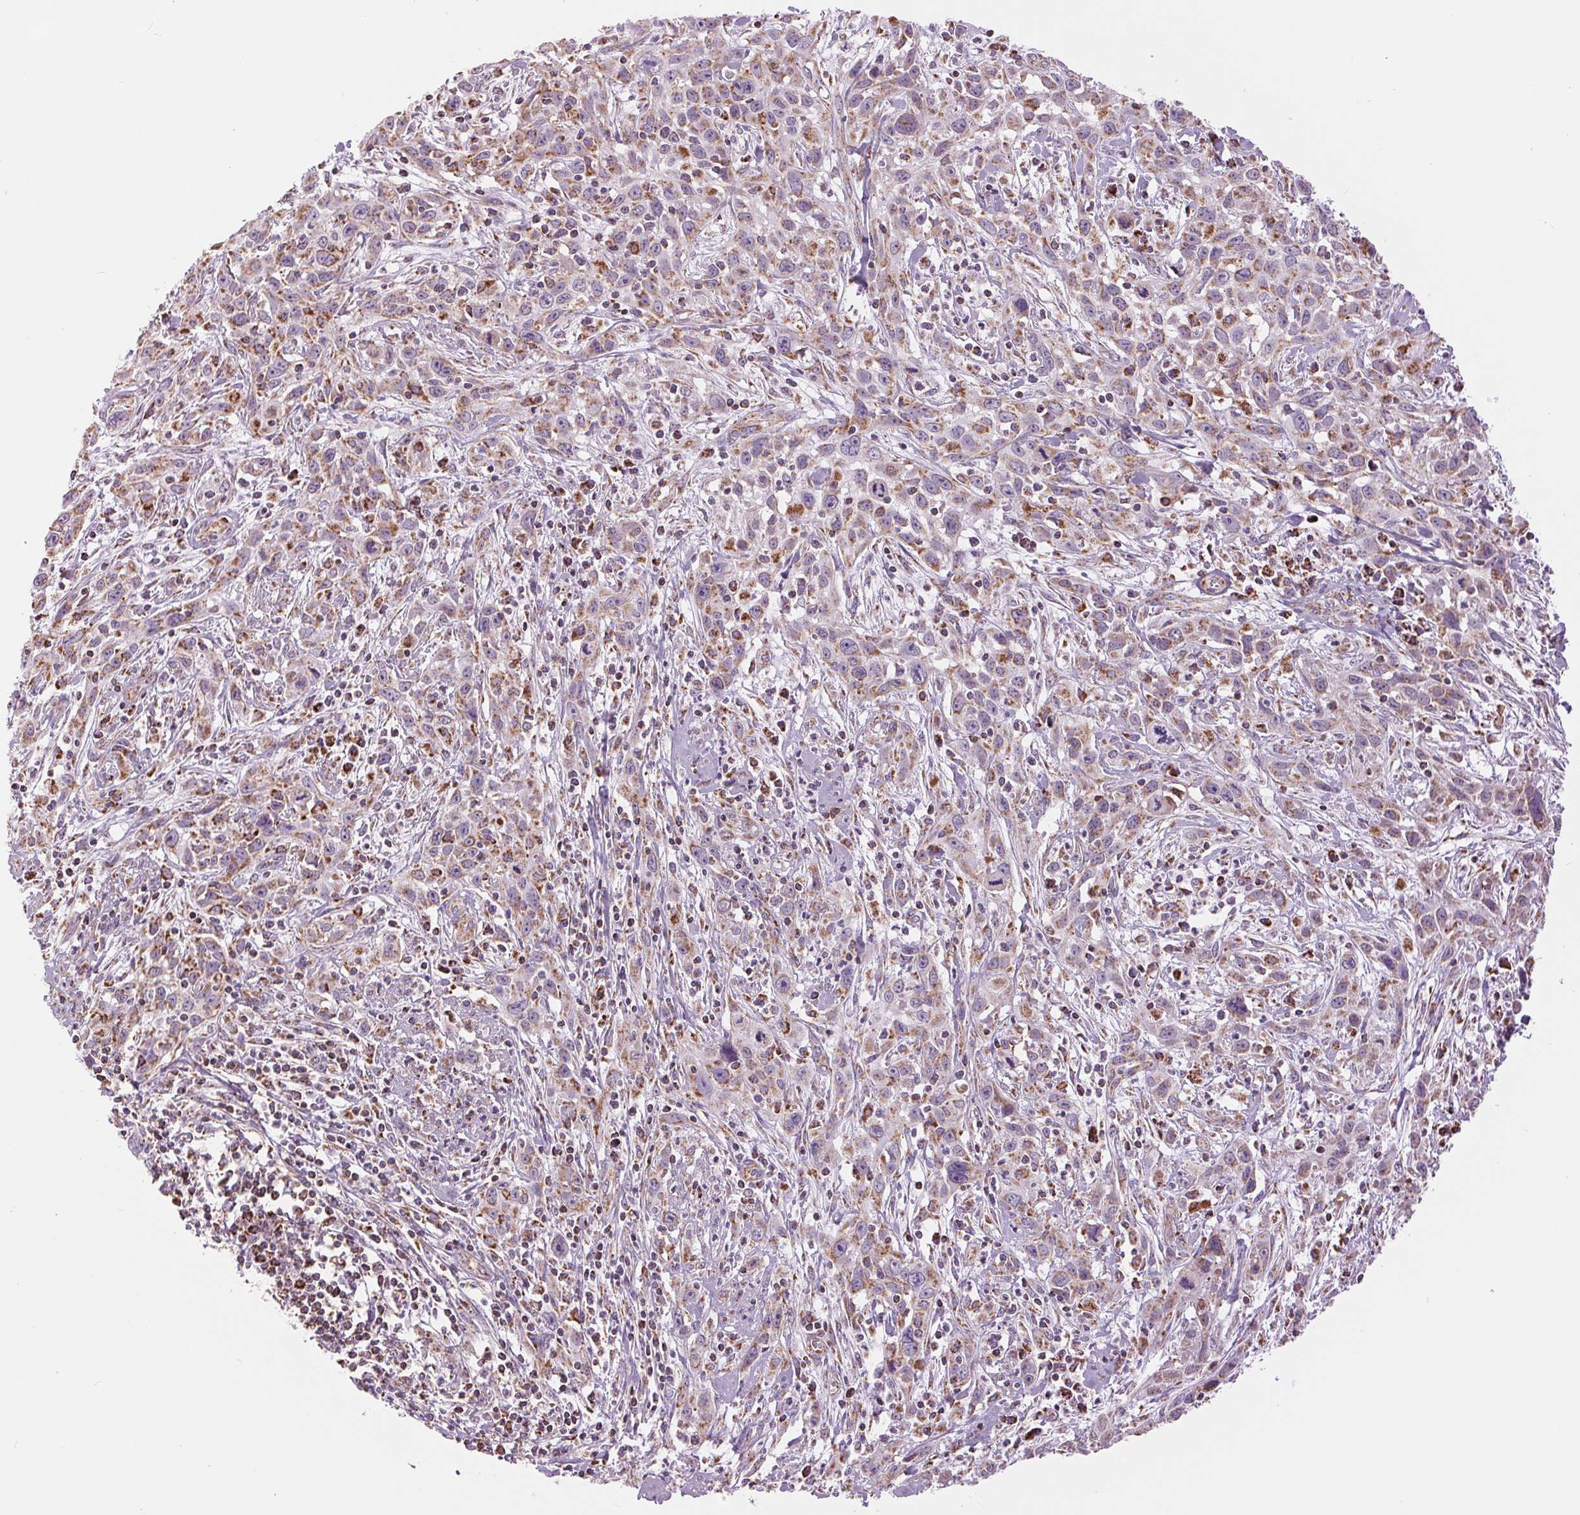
{"staining": {"intensity": "moderate", "quantity": ">75%", "location": "cytoplasmic/membranous"}, "tissue": "cervical cancer", "cell_type": "Tumor cells", "image_type": "cancer", "snomed": [{"axis": "morphology", "description": "Squamous cell carcinoma, NOS"}, {"axis": "topography", "description": "Cervix"}], "caption": "A brown stain shows moderate cytoplasmic/membranous positivity of a protein in human cervical cancer tumor cells.", "gene": "ATP5PB", "patient": {"sex": "female", "age": 38}}